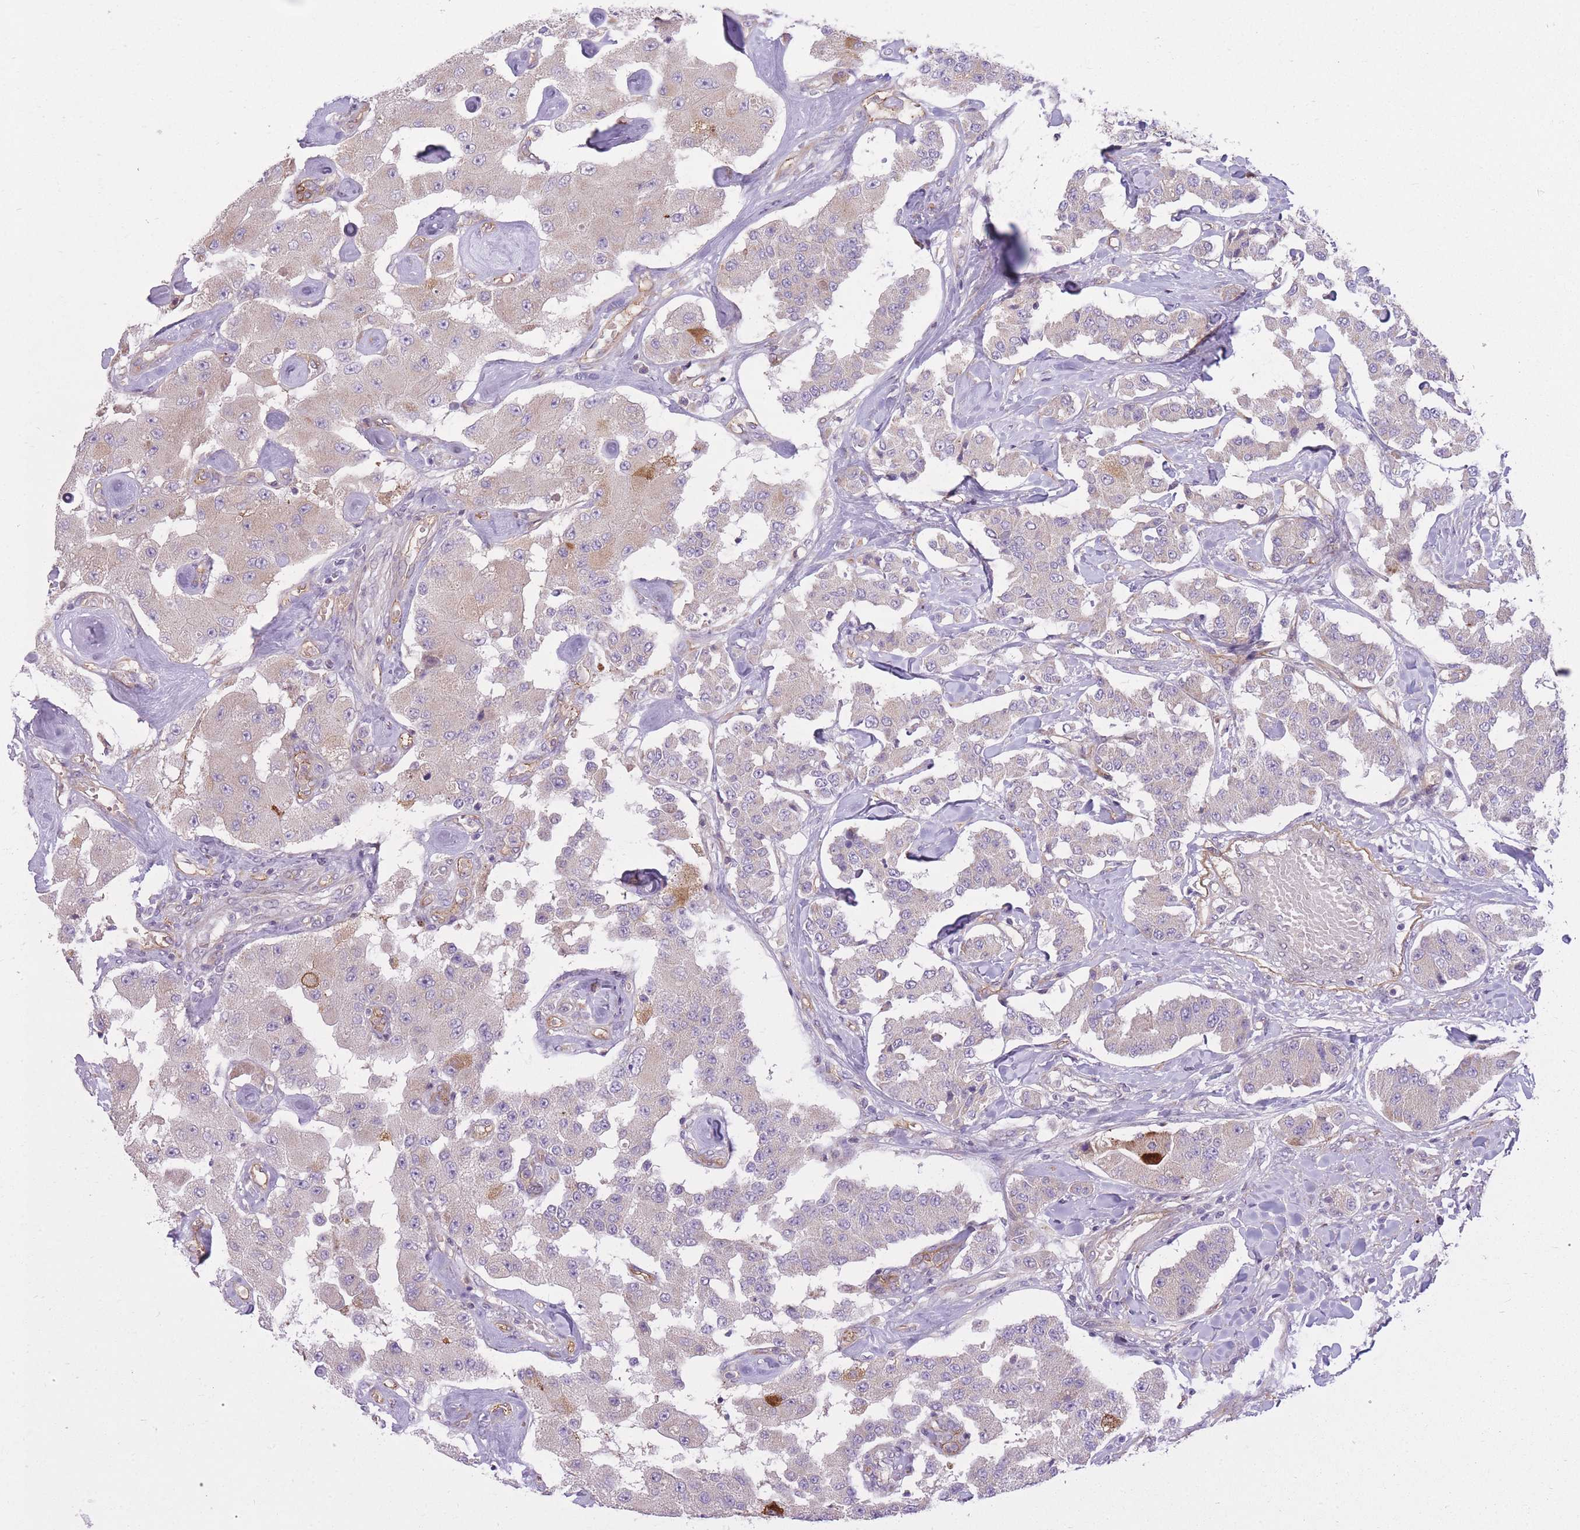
{"staining": {"intensity": "negative", "quantity": "none", "location": "none"}, "tissue": "carcinoid", "cell_type": "Tumor cells", "image_type": "cancer", "snomed": [{"axis": "morphology", "description": "Carcinoid, malignant, NOS"}, {"axis": "topography", "description": "Pancreas"}], "caption": "A high-resolution photomicrograph shows immunohistochemistry staining of carcinoid, which exhibits no significant staining in tumor cells.", "gene": "REV1", "patient": {"sex": "male", "age": 41}}